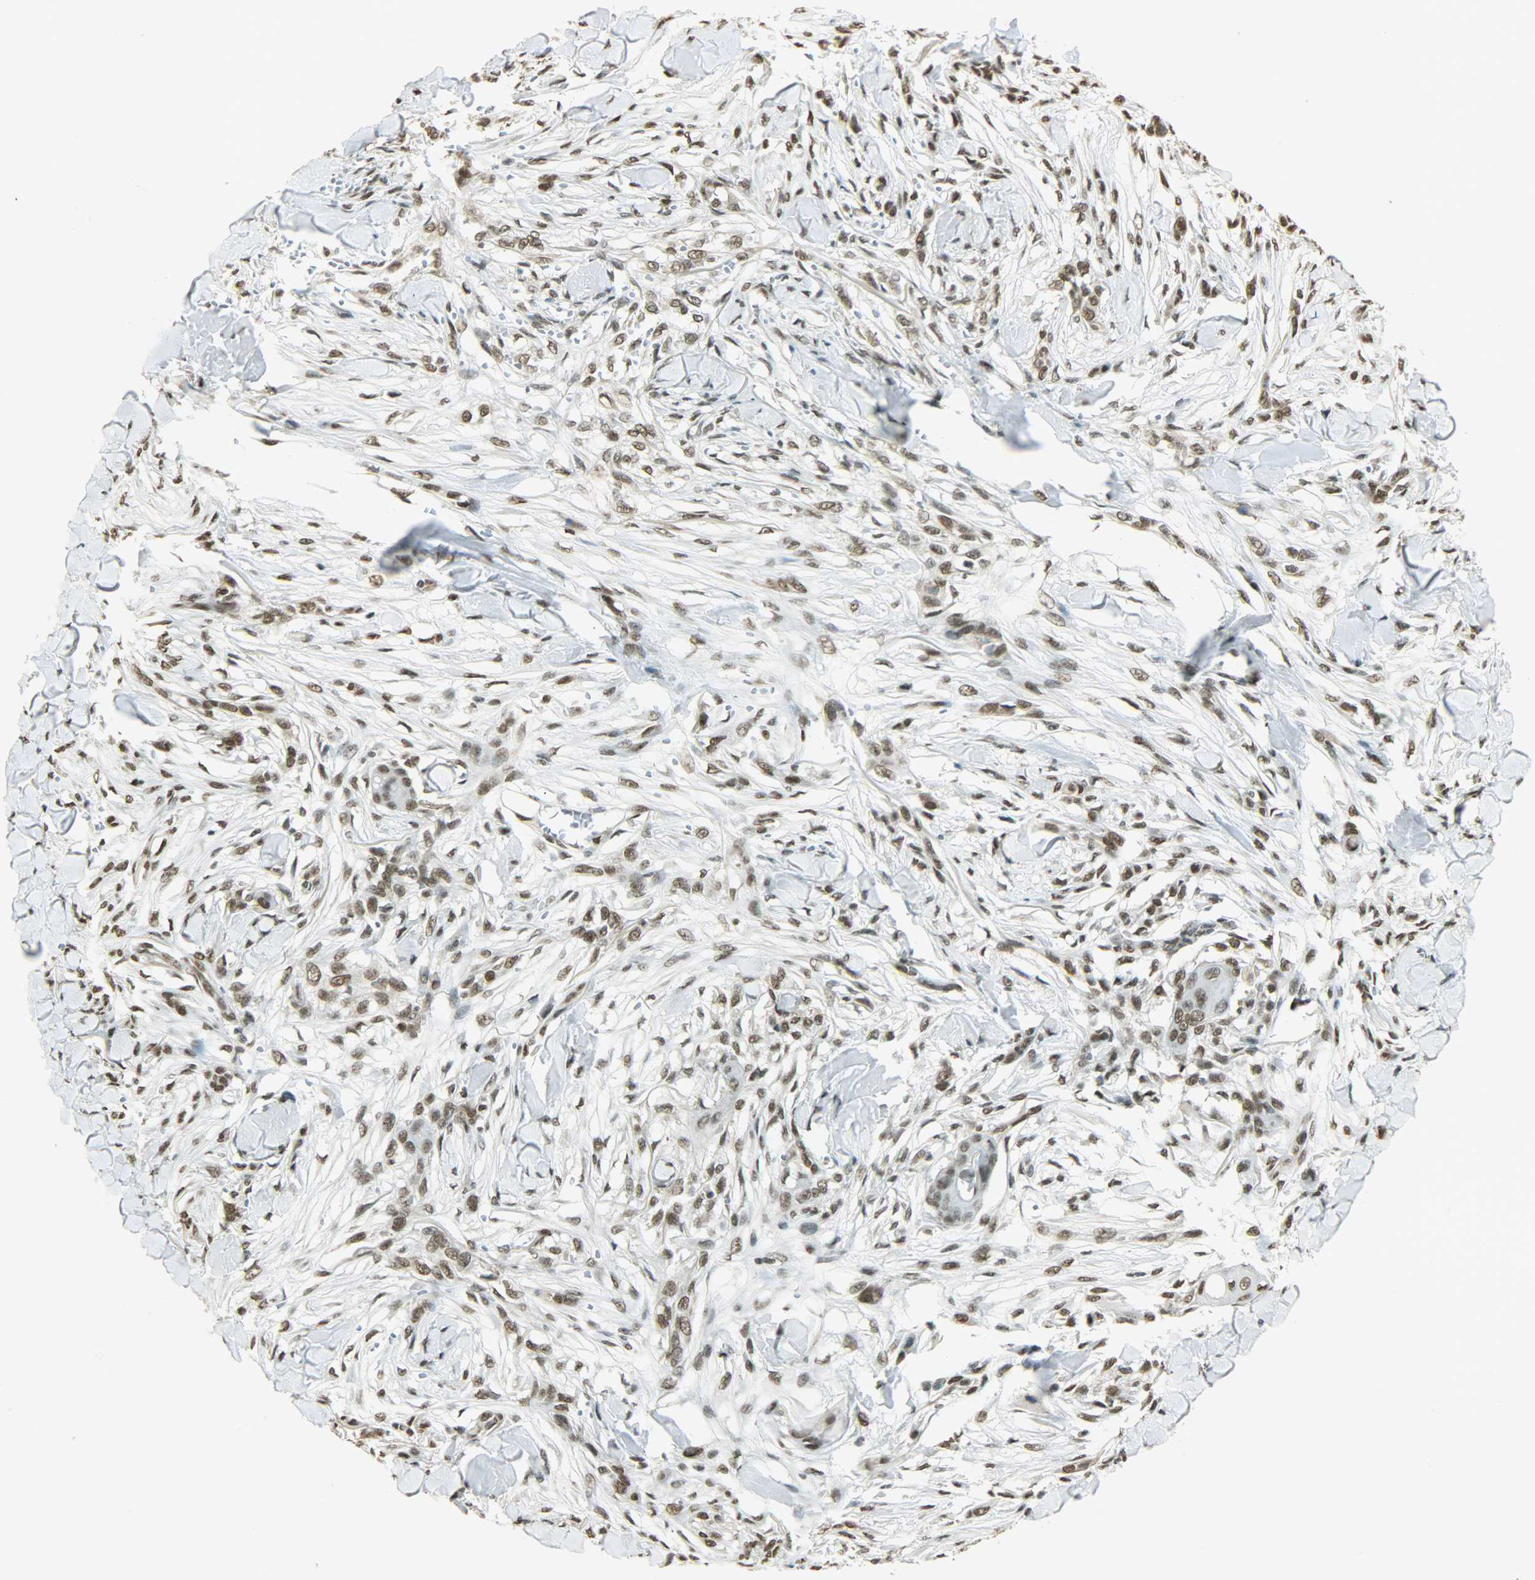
{"staining": {"intensity": "moderate", "quantity": ">75%", "location": "nuclear"}, "tissue": "skin cancer", "cell_type": "Tumor cells", "image_type": "cancer", "snomed": [{"axis": "morphology", "description": "Normal tissue, NOS"}, {"axis": "morphology", "description": "Squamous cell carcinoma, NOS"}, {"axis": "topography", "description": "Skin"}], "caption": "IHC of squamous cell carcinoma (skin) displays medium levels of moderate nuclear expression in about >75% of tumor cells.", "gene": "MYEF2", "patient": {"sex": "female", "age": 59}}